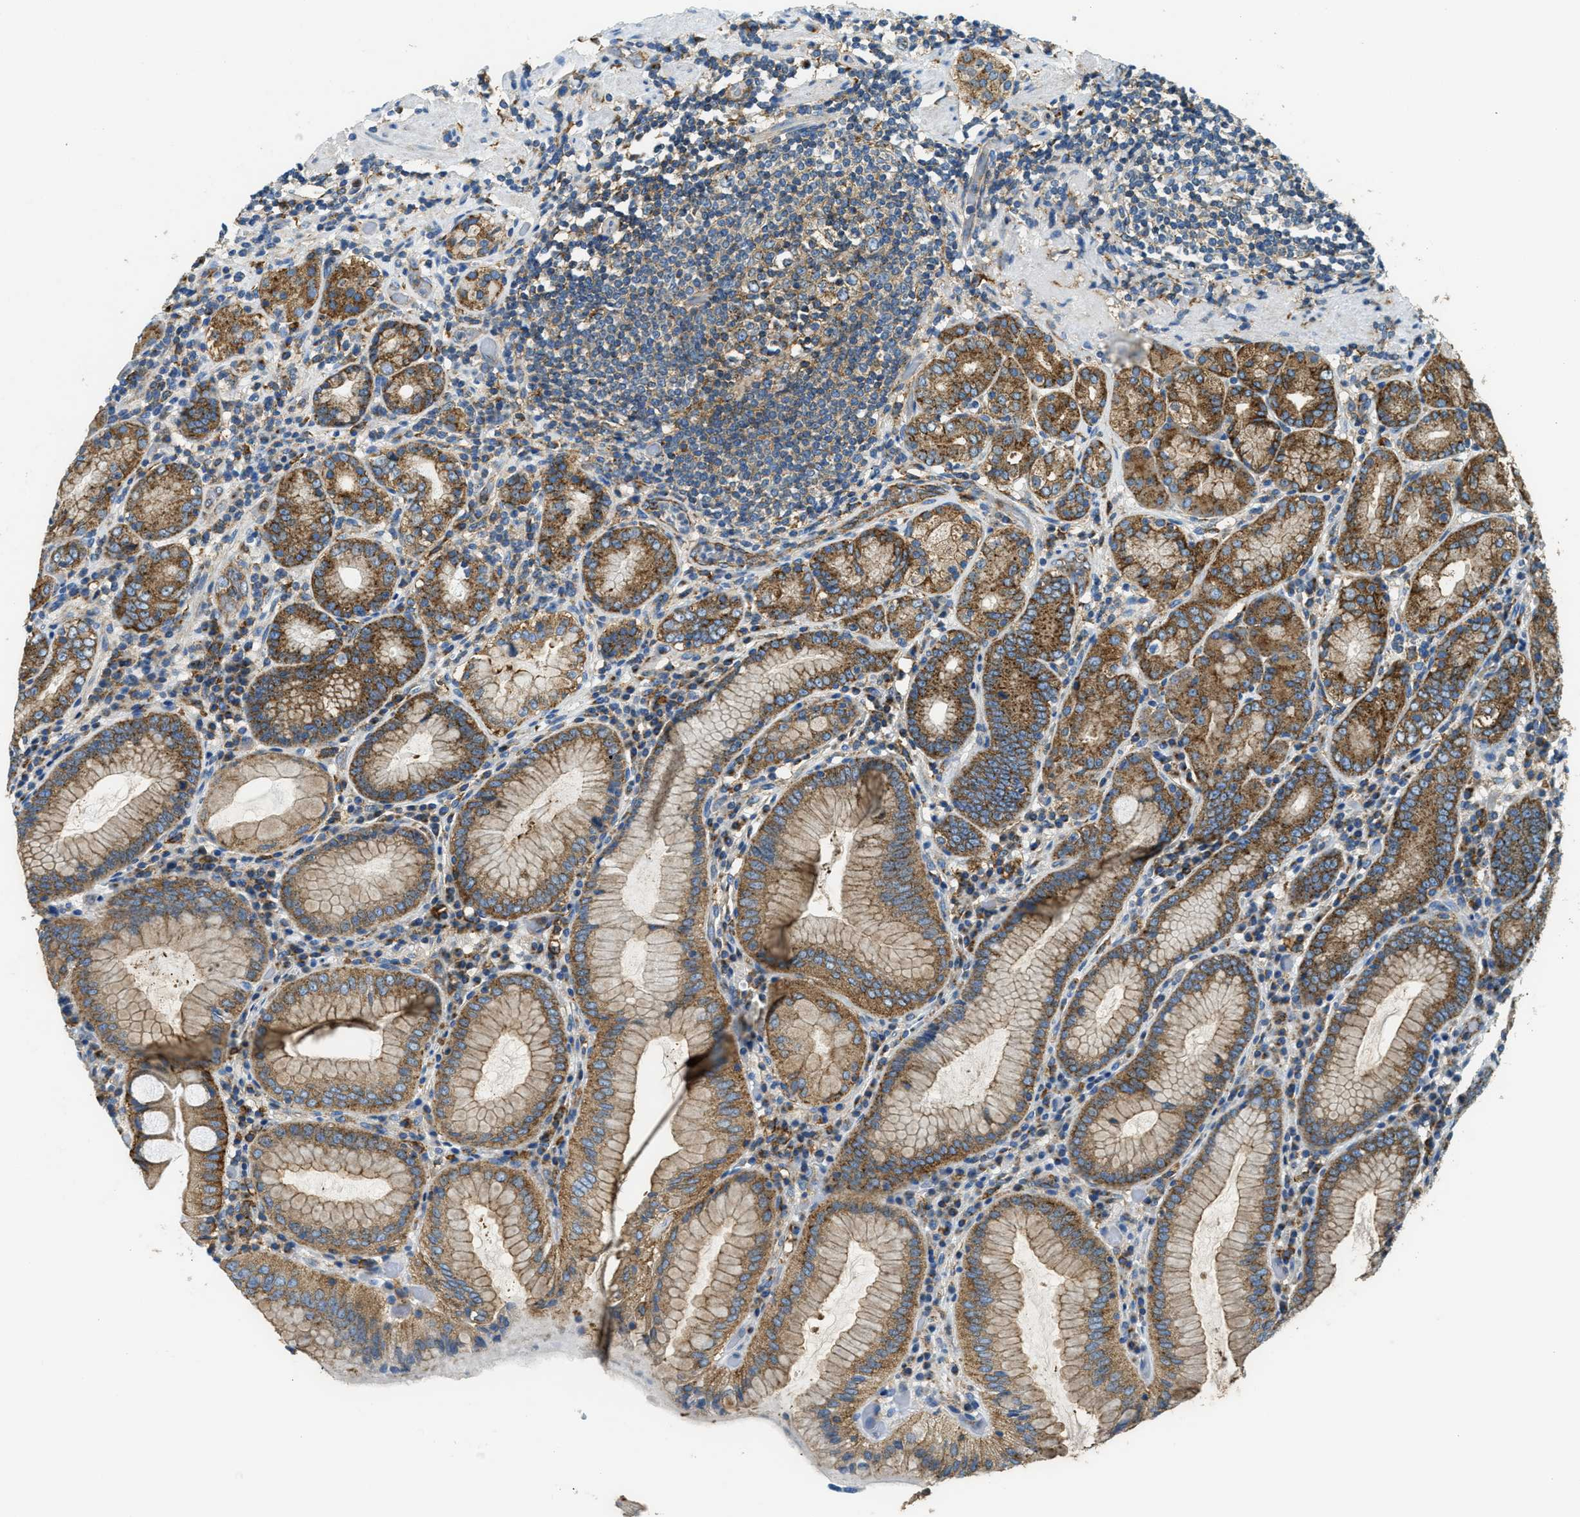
{"staining": {"intensity": "moderate", "quantity": ">75%", "location": "cytoplasmic/membranous"}, "tissue": "stomach", "cell_type": "Glandular cells", "image_type": "normal", "snomed": [{"axis": "morphology", "description": "Normal tissue, NOS"}, {"axis": "topography", "description": "Stomach, lower"}], "caption": "This is a histology image of immunohistochemistry (IHC) staining of normal stomach, which shows moderate expression in the cytoplasmic/membranous of glandular cells.", "gene": "AP2B1", "patient": {"sex": "female", "age": 76}}